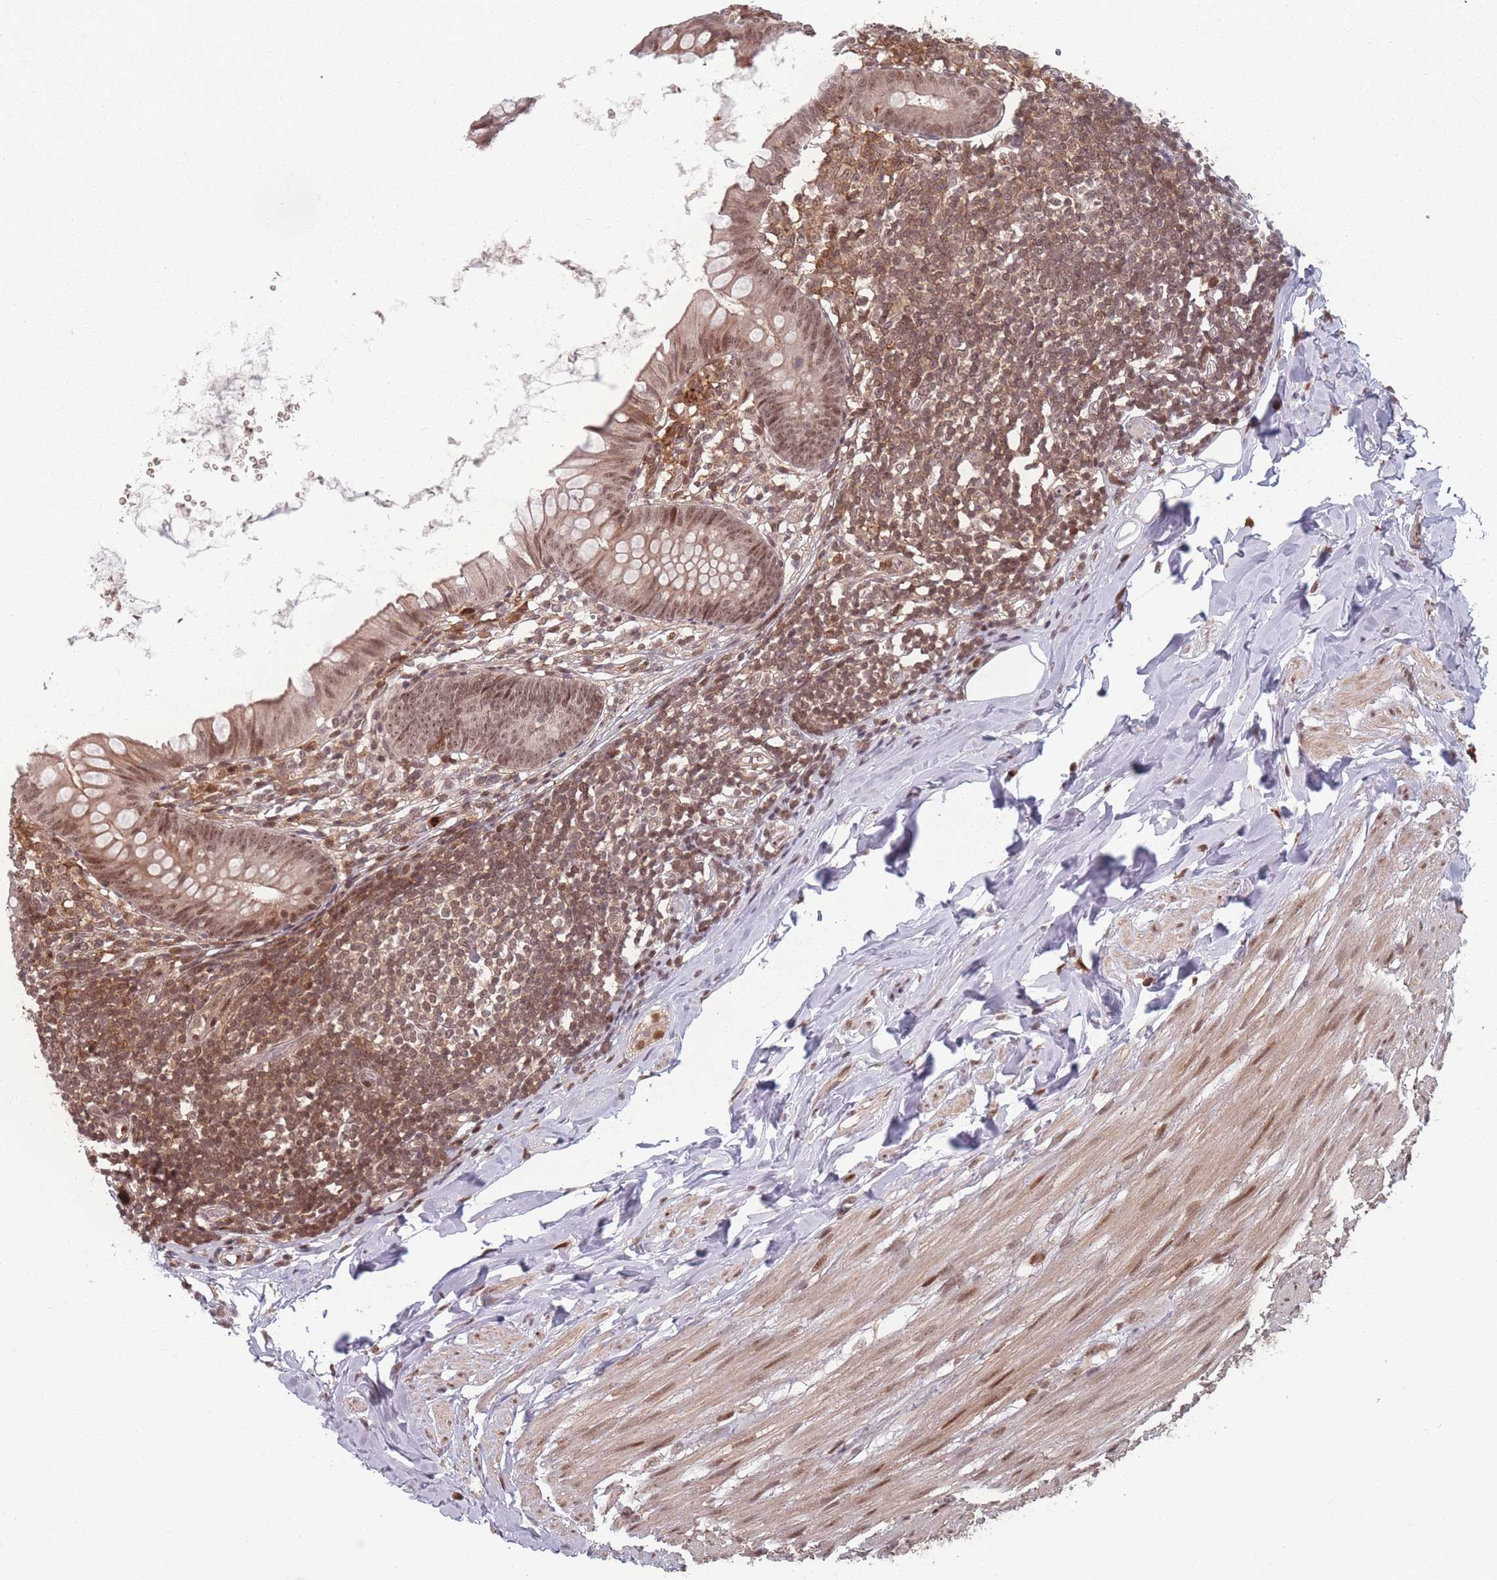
{"staining": {"intensity": "moderate", "quantity": ">75%", "location": "nuclear"}, "tissue": "appendix", "cell_type": "Glandular cells", "image_type": "normal", "snomed": [{"axis": "morphology", "description": "Normal tissue, NOS"}, {"axis": "topography", "description": "Appendix"}], "caption": "A high-resolution micrograph shows immunohistochemistry staining of benign appendix, which shows moderate nuclear expression in approximately >75% of glandular cells. Immunohistochemistry stains the protein of interest in brown and the nuclei are stained blue.", "gene": "WDR55", "patient": {"sex": "female", "age": 62}}